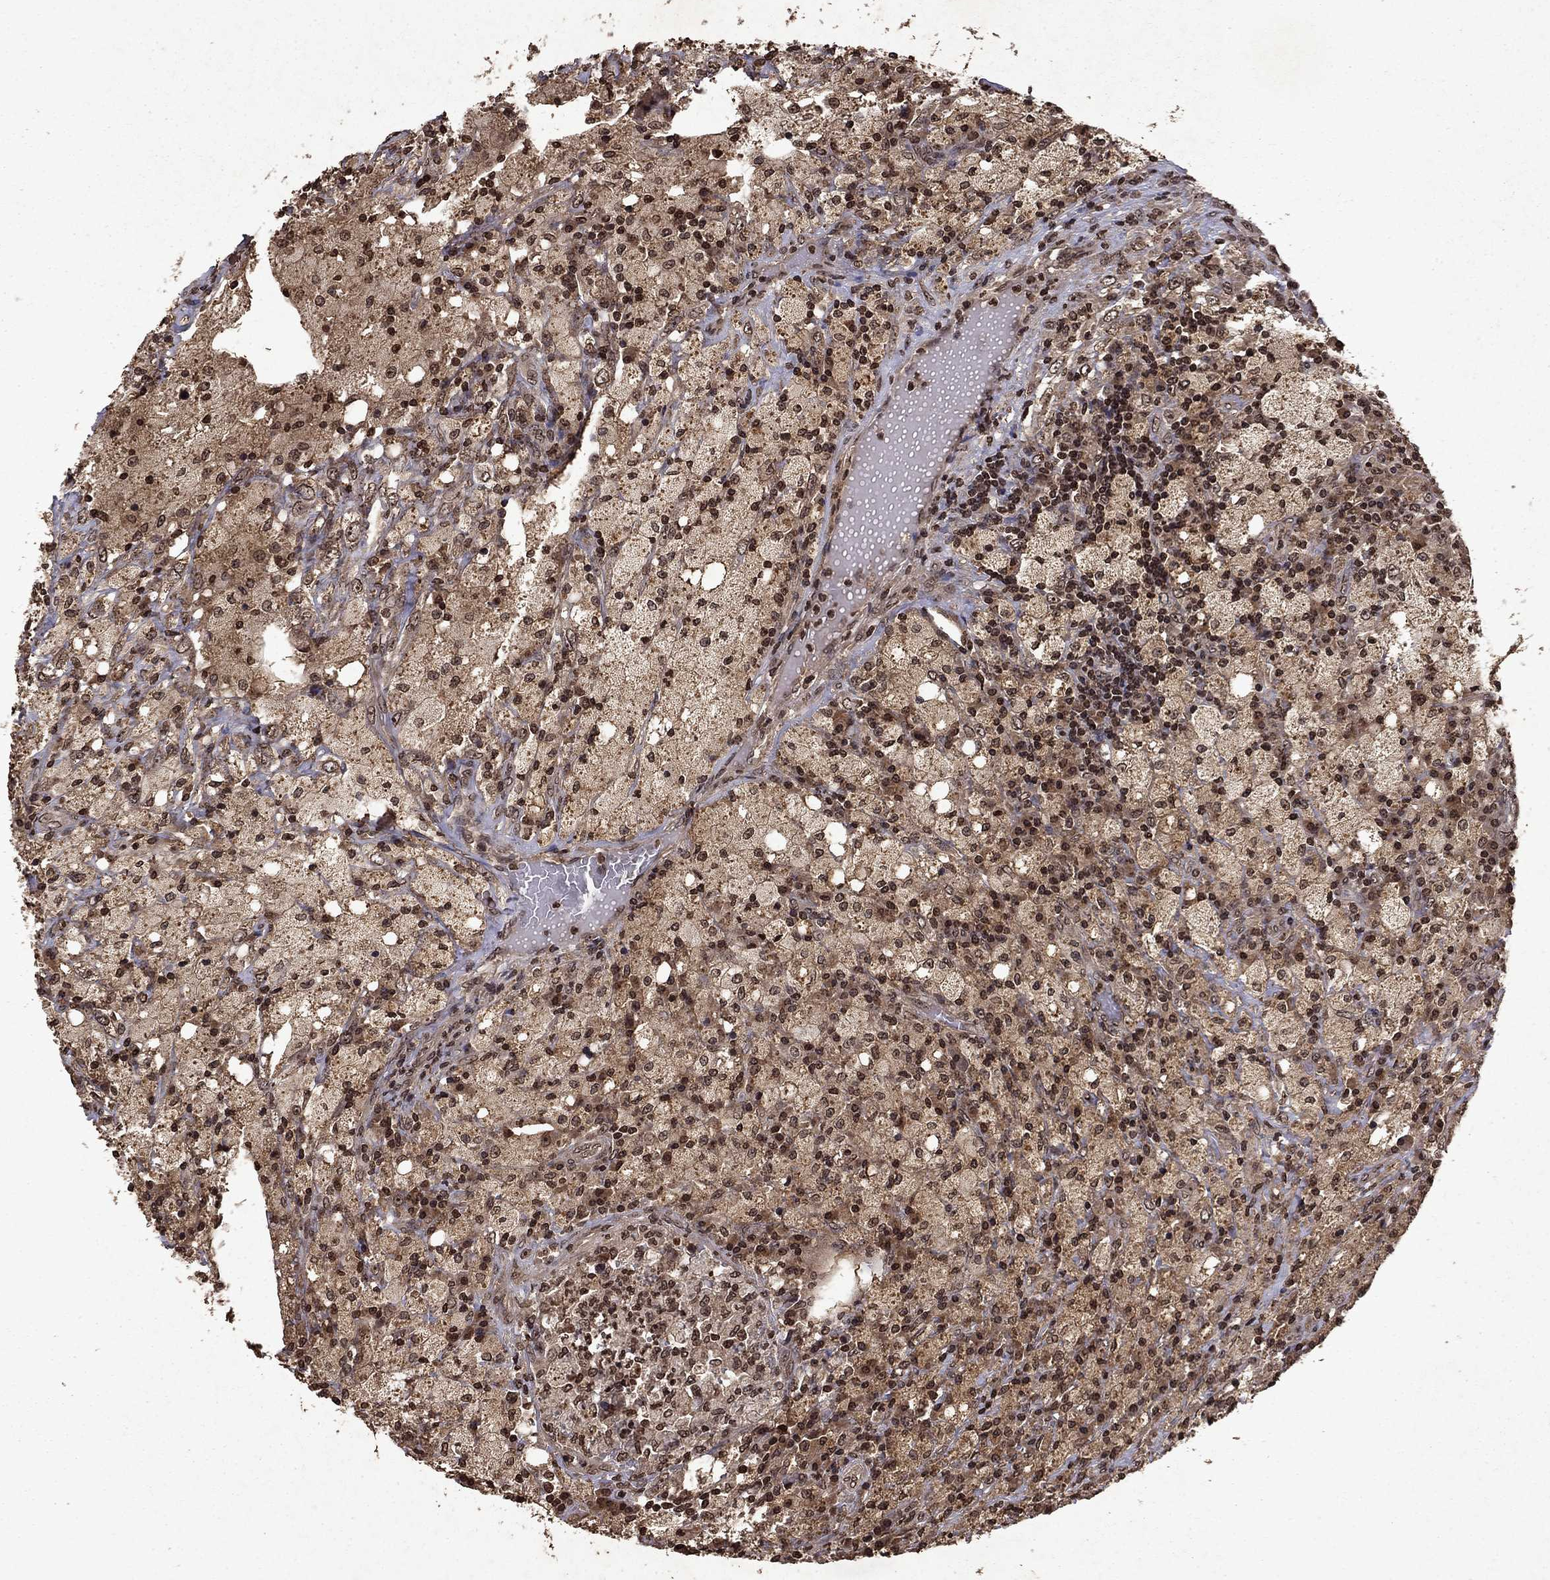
{"staining": {"intensity": "moderate", "quantity": ">75%", "location": "nuclear"}, "tissue": "testis cancer", "cell_type": "Tumor cells", "image_type": "cancer", "snomed": [{"axis": "morphology", "description": "Necrosis, NOS"}, {"axis": "morphology", "description": "Carcinoma, Embryonal, NOS"}, {"axis": "topography", "description": "Testis"}], "caption": "There is medium levels of moderate nuclear staining in tumor cells of embryonal carcinoma (testis), as demonstrated by immunohistochemical staining (brown color).", "gene": "PIN4", "patient": {"sex": "male", "age": 19}}